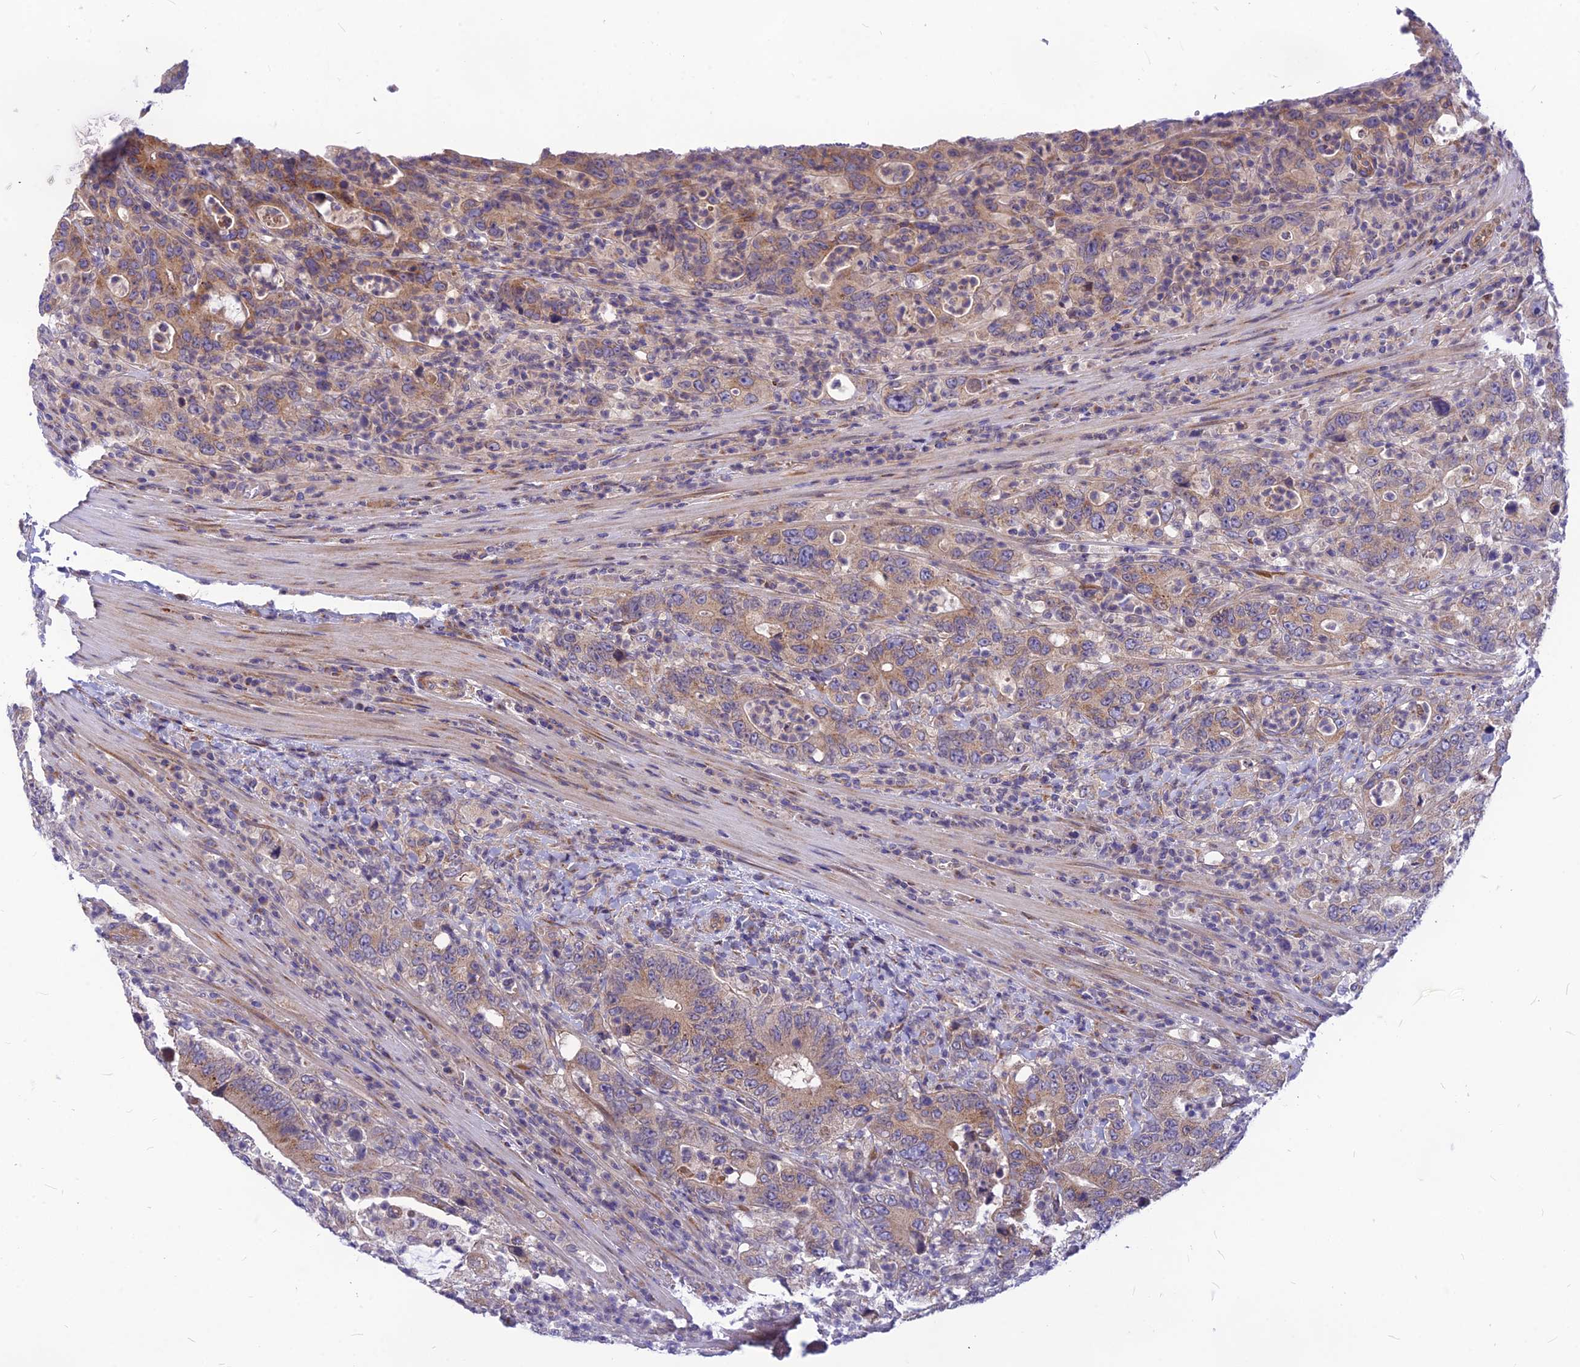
{"staining": {"intensity": "moderate", "quantity": ">75%", "location": "cytoplasmic/membranous"}, "tissue": "colorectal cancer", "cell_type": "Tumor cells", "image_type": "cancer", "snomed": [{"axis": "morphology", "description": "Adenocarcinoma, NOS"}, {"axis": "topography", "description": "Colon"}], "caption": "Immunohistochemical staining of human adenocarcinoma (colorectal) shows medium levels of moderate cytoplasmic/membranous protein expression in about >75% of tumor cells. (brown staining indicates protein expression, while blue staining denotes nuclei).", "gene": "PTCD2", "patient": {"sex": "female", "age": 75}}